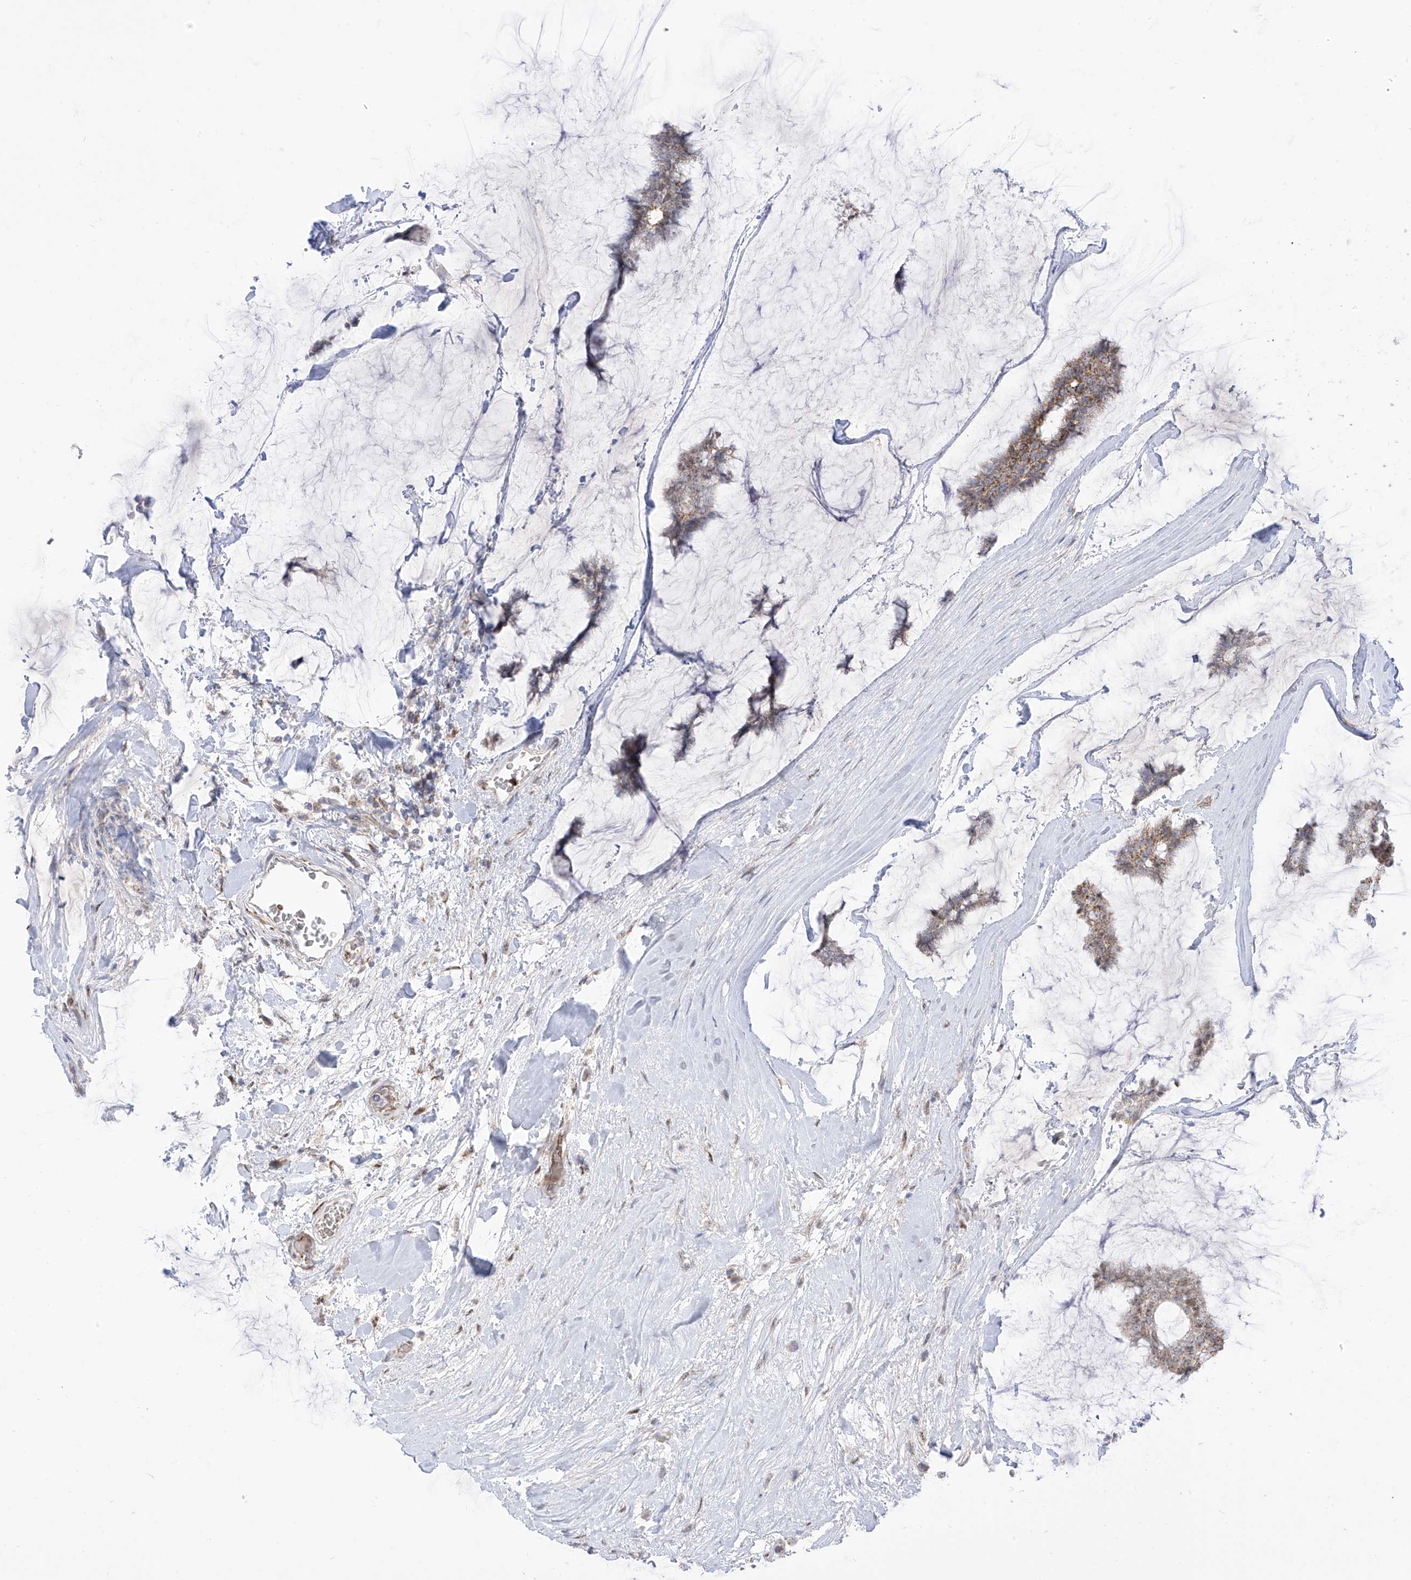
{"staining": {"intensity": "weak", "quantity": ">75%", "location": "cytoplasmic/membranous"}, "tissue": "breast cancer", "cell_type": "Tumor cells", "image_type": "cancer", "snomed": [{"axis": "morphology", "description": "Duct carcinoma"}, {"axis": "topography", "description": "Breast"}], "caption": "Weak cytoplasmic/membranous protein staining is seen in approximately >75% of tumor cells in infiltrating ductal carcinoma (breast).", "gene": "ARHGEF40", "patient": {"sex": "female", "age": 93}}